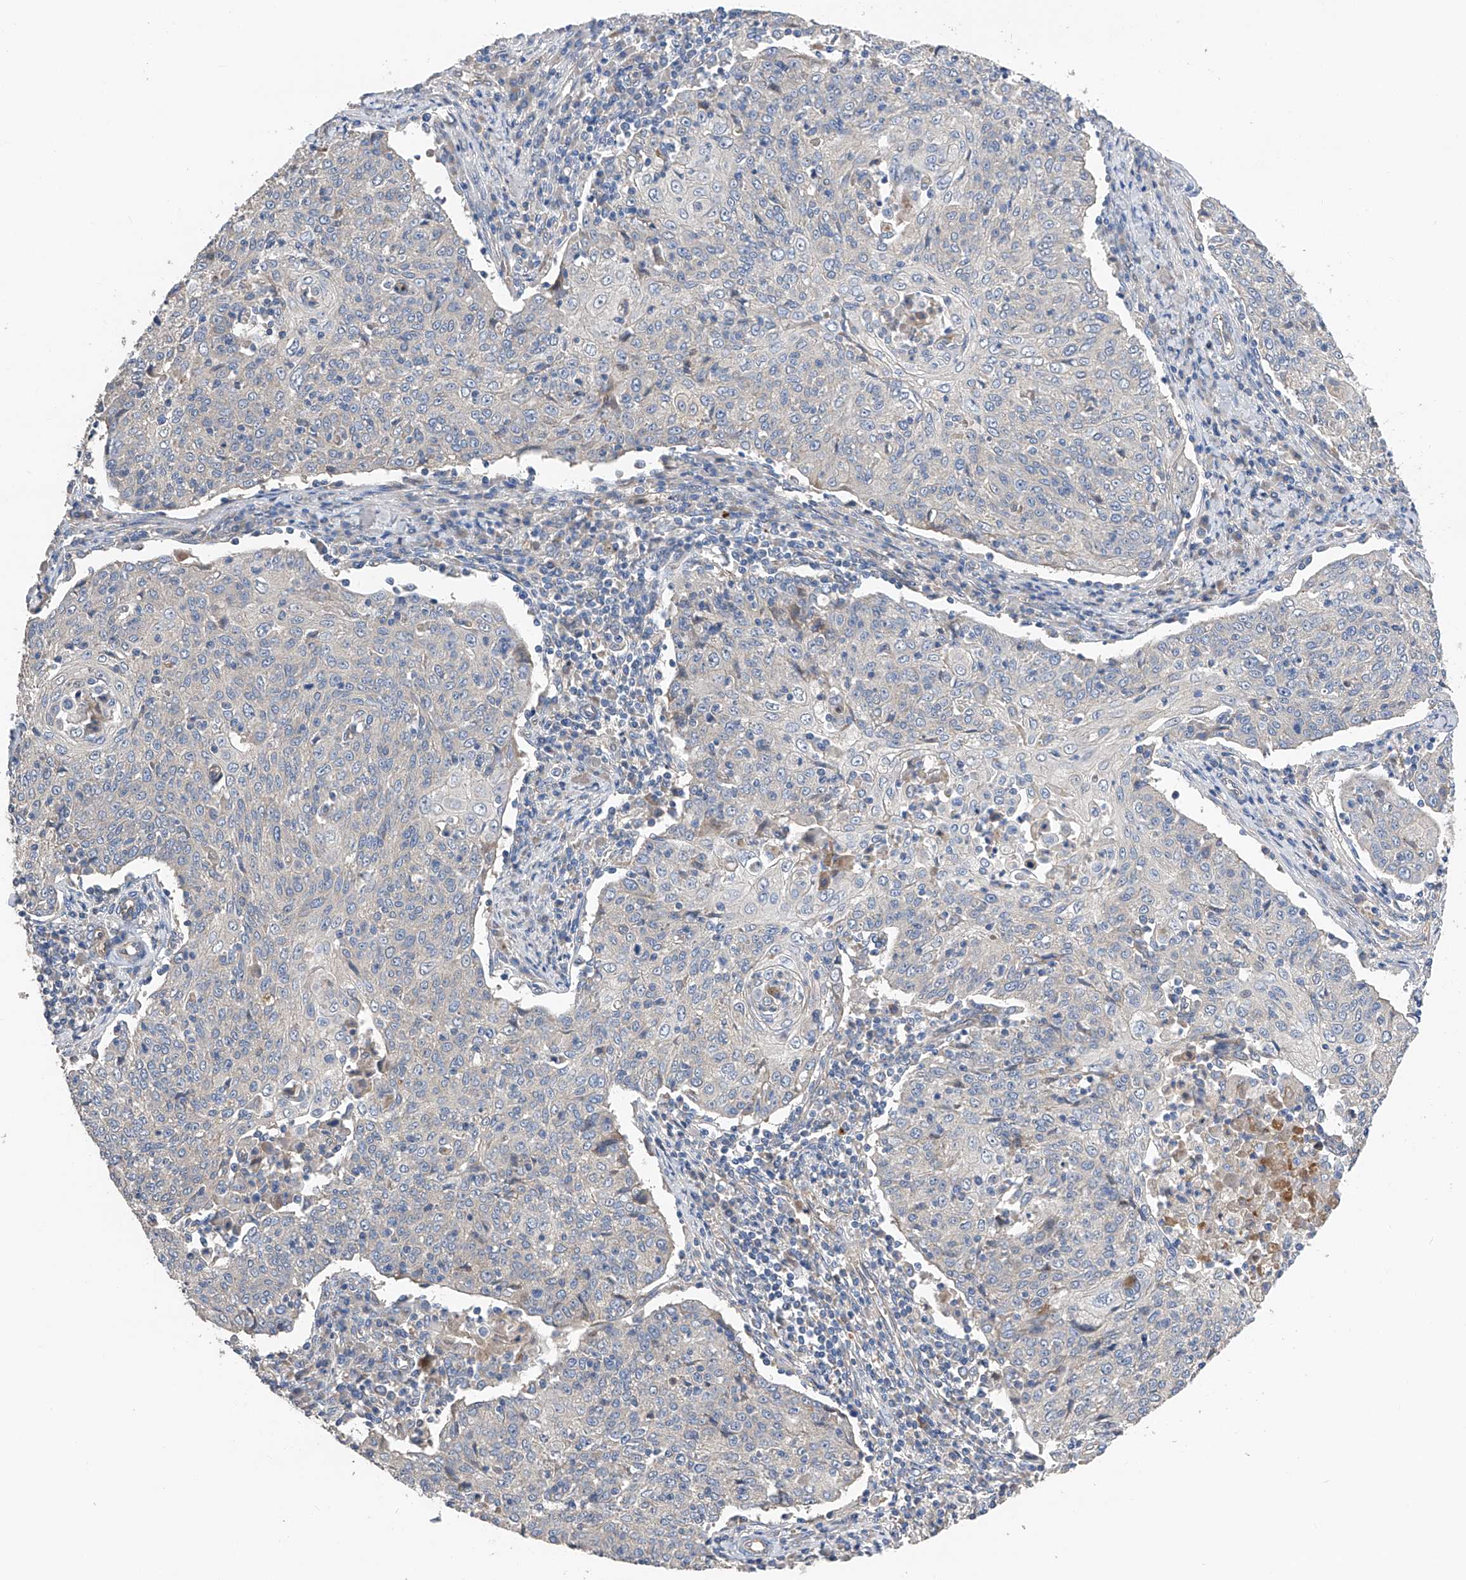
{"staining": {"intensity": "negative", "quantity": "none", "location": "none"}, "tissue": "cervical cancer", "cell_type": "Tumor cells", "image_type": "cancer", "snomed": [{"axis": "morphology", "description": "Squamous cell carcinoma, NOS"}, {"axis": "topography", "description": "Cervix"}], "caption": "Cervical squamous cell carcinoma was stained to show a protein in brown. There is no significant staining in tumor cells. (DAB (3,3'-diaminobenzidine) immunohistochemistry, high magnification).", "gene": "PTK2", "patient": {"sex": "female", "age": 48}}